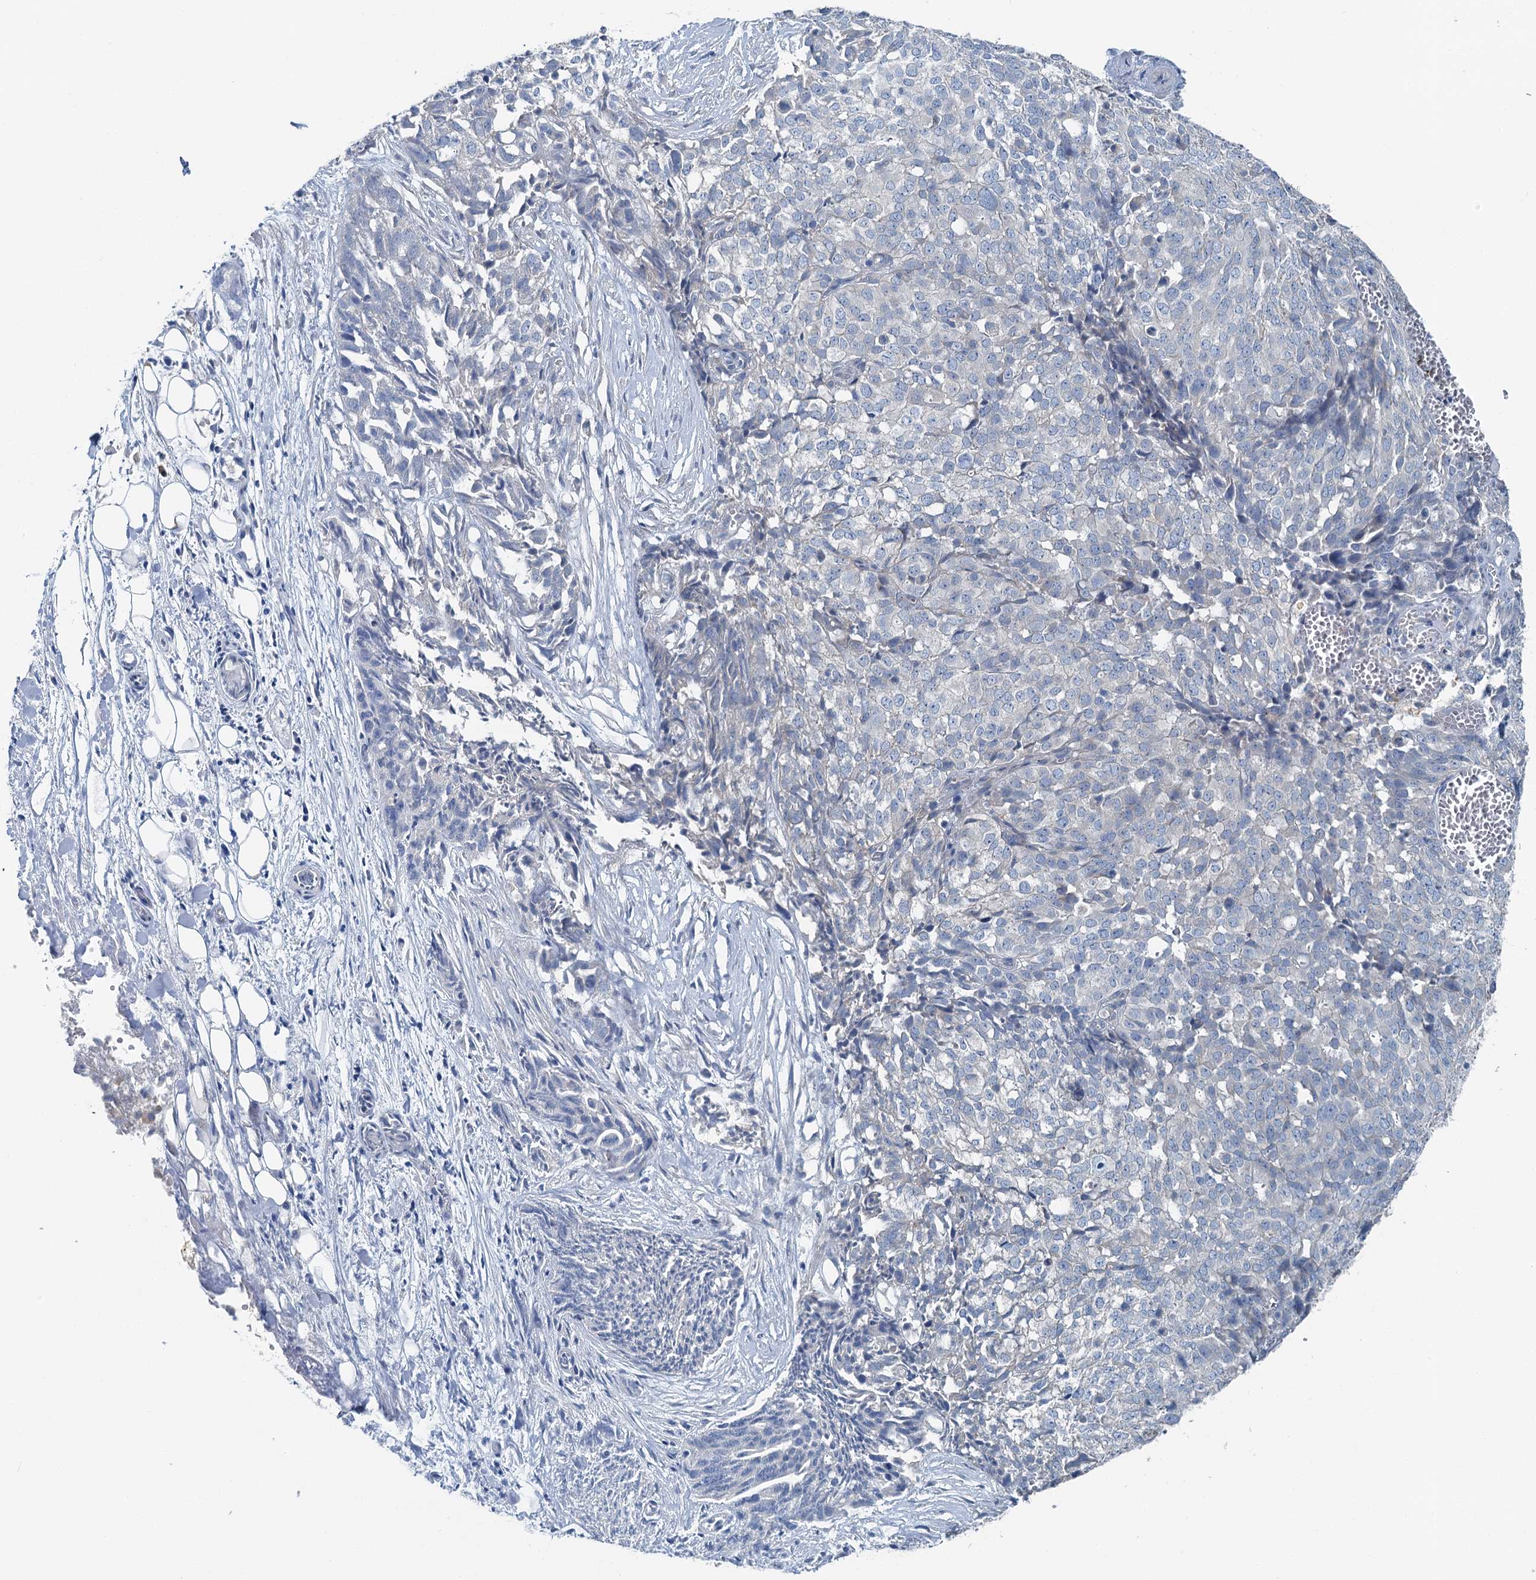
{"staining": {"intensity": "negative", "quantity": "none", "location": "none"}, "tissue": "ovarian cancer", "cell_type": "Tumor cells", "image_type": "cancer", "snomed": [{"axis": "morphology", "description": "Cystadenocarcinoma, serous, NOS"}, {"axis": "topography", "description": "Soft tissue"}, {"axis": "topography", "description": "Ovary"}], "caption": "Immunohistochemistry micrograph of human ovarian cancer (serous cystadenocarcinoma) stained for a protein (brown), which displays no positivity in tumor cells.", "gene": "C6orf120", "patient": {"sex": "female", "age": 57}}